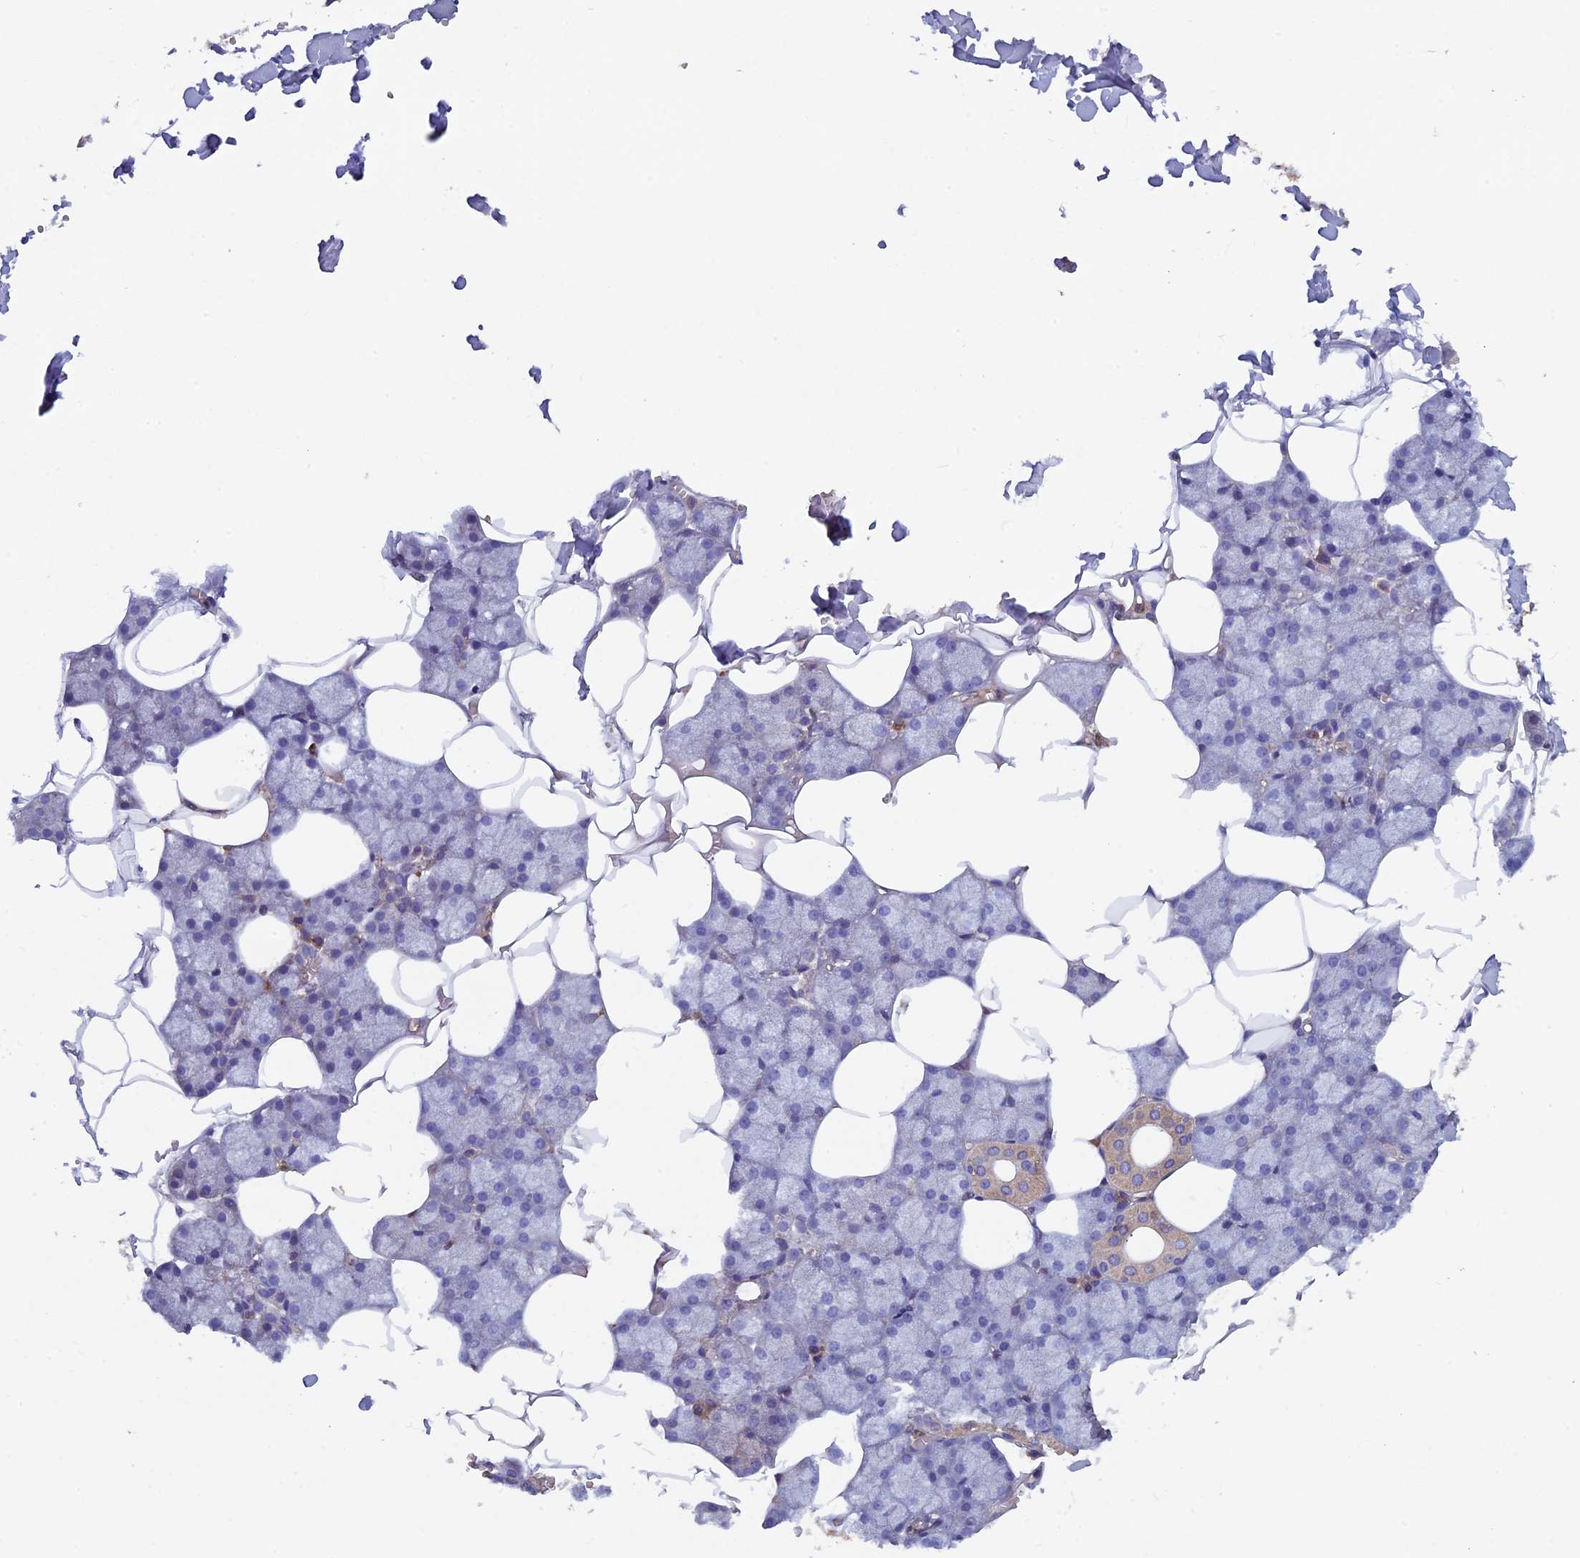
{"staining": {"intensity": "moderate", "quantity": "<25%", "location": "cytoplasmic/membranous"}, "tissue": "salivary gland", "cell_type": "Glandular cells", "image_type": "normal", "snomed": [{"axis": "morphology", "description": "Normal tissue, NOS"}, {"axis": "topography", "description": "Salivary gland"}], "caption": "DAB immunohistochemical staining of unremarkable human salivary gland exhibits moderate cytoplasmic/membranous protein positivity in approximately <25% of glandular cells. (DAB (3,3'-diaminobenzidine) IHC with brightfield microscopy, high magnification).", "gene": "CCDC153", "patient": {"sex": "male", "age": 62}}